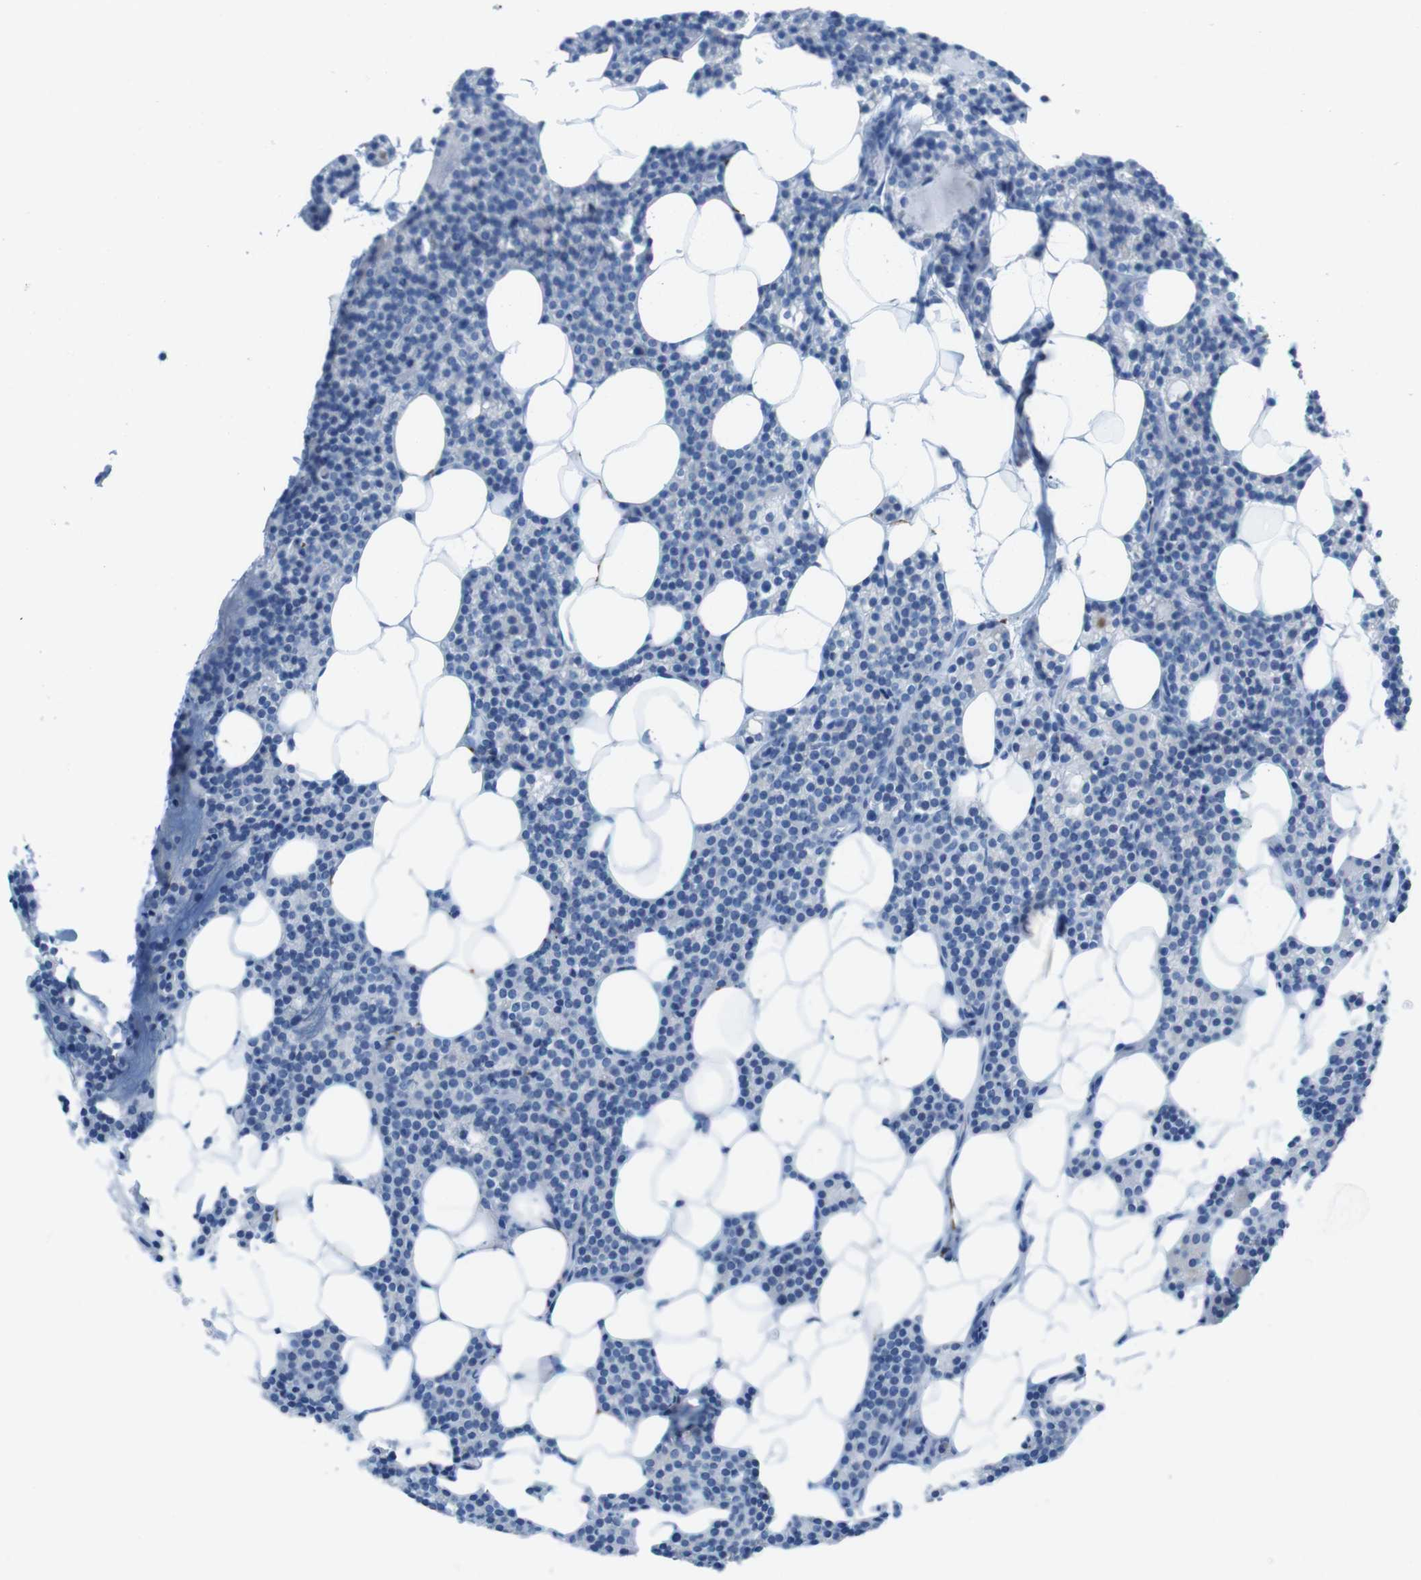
{"staining": {"intensity": "negative", "quantity": "none", "location": "none"}, "tissue": "parathyroid gland", "cell_type": "Glandular cells", "image_type": "normal", "snomed": [{"axis": "morphology", "description": "Normal tissue, NOS"}, {"axis": "morphology", "description": "Adenoma, NOS"}, {"axis": "topography", "description": "Parathyroid gland"}], "caption": "Glandular cells show no significant expression in normal parathyroid gland. (Brightfield microscopy of DAB (3,3'-diaminobenzidine) IHC at high magnification).", "gene": "GAP43", "patient": {"sex": "female", "age": 51}}